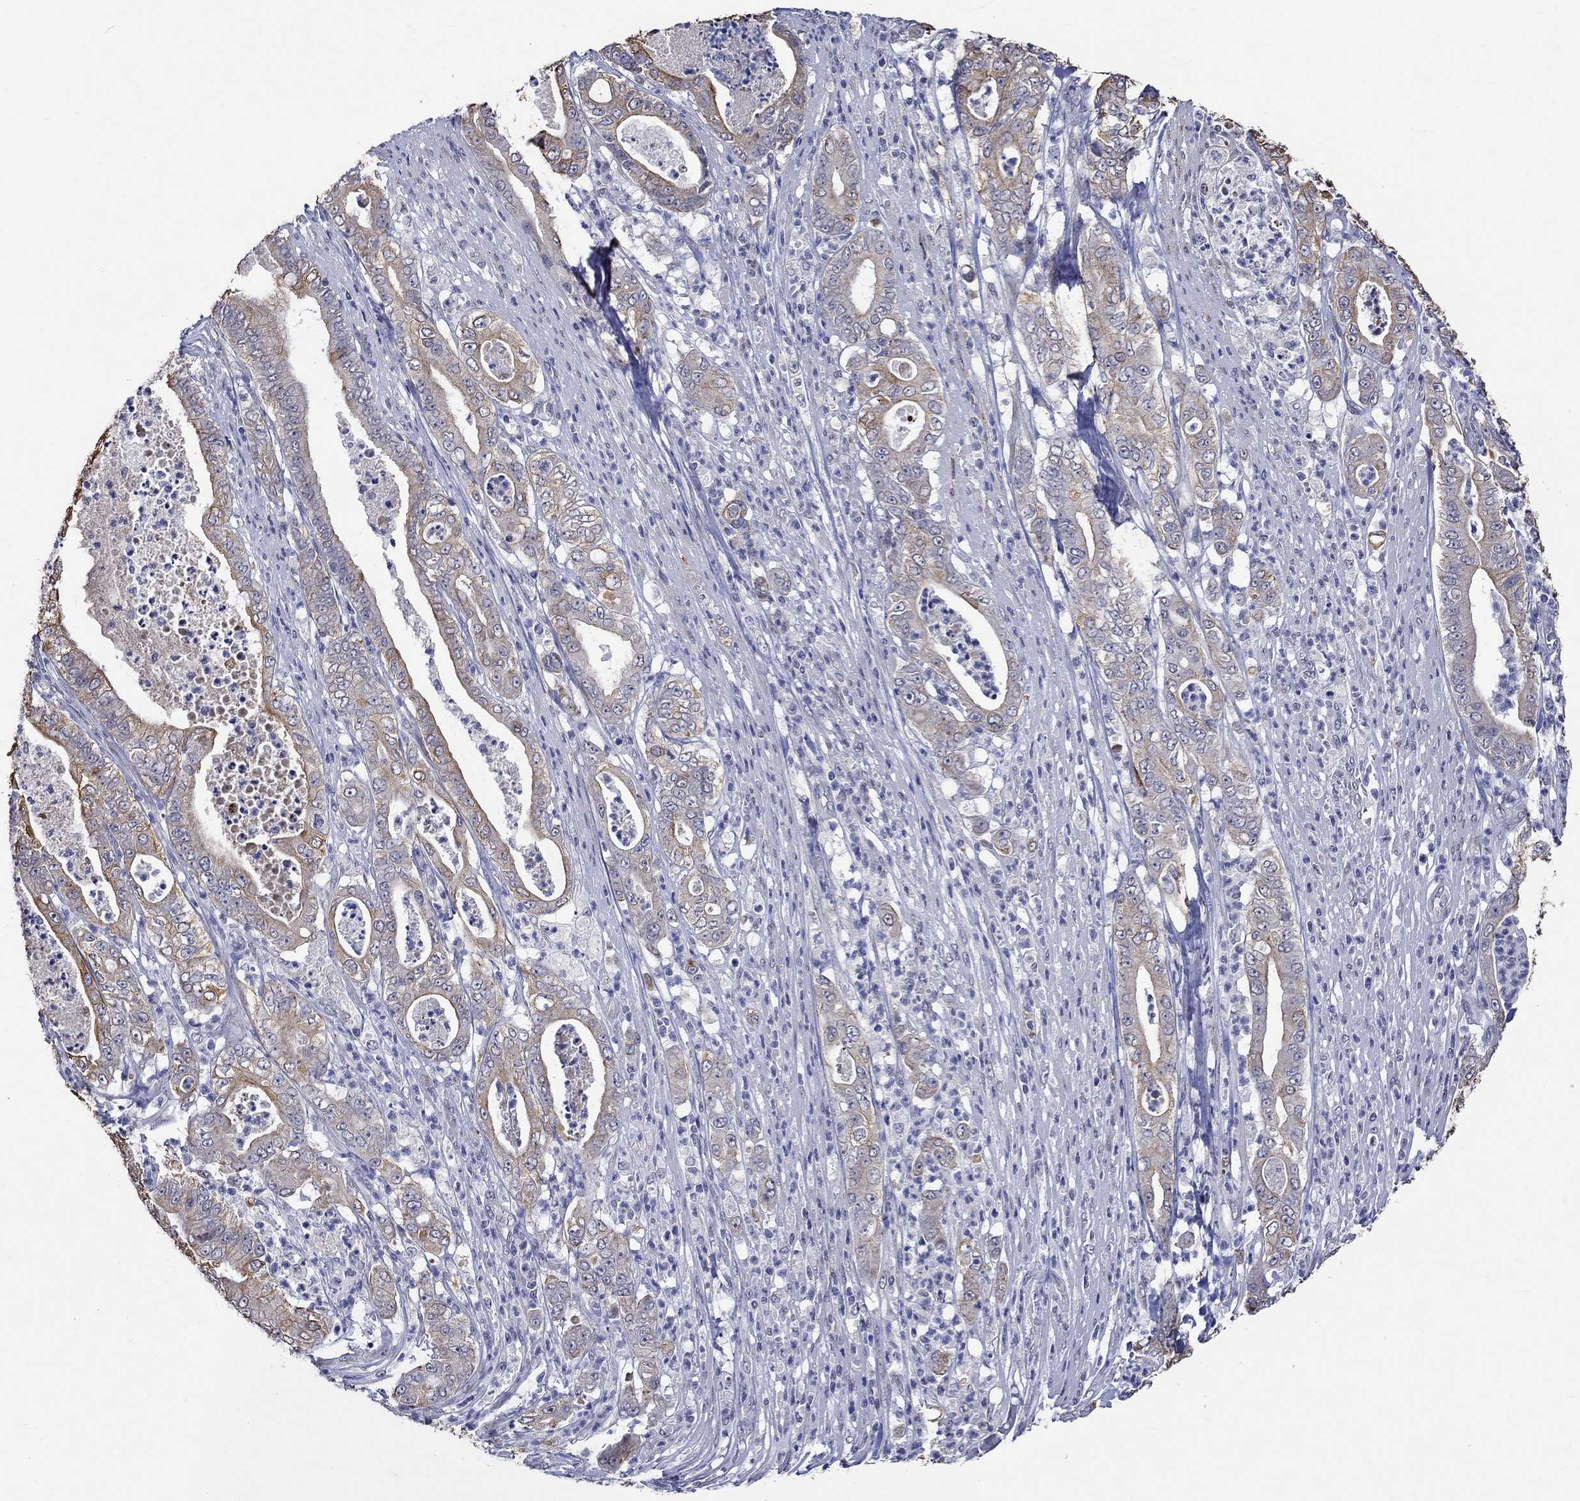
{"staining": {"intensity": "moderate", "quantity": "25%-75%", "location": "cytoplasmic/membranous"}, "tissue": "pancreatic cancer", "cell_type": "Tumor cells", "image_type": "cancer", "snomed": [{"axis": "morphology", "description": "Adenocarcinoma, NOS"}, {"axis": "topography", "description": "Pancreas"}], "caption": "Brown immunohistochemical staining in human pancreatic cancer exhibits moderate cytoplasmic/membranous expression in approximately 25%-75% of tumor cells.", "gene": "DDX3Y", "patient": {"sex": "male", "age": 71}}